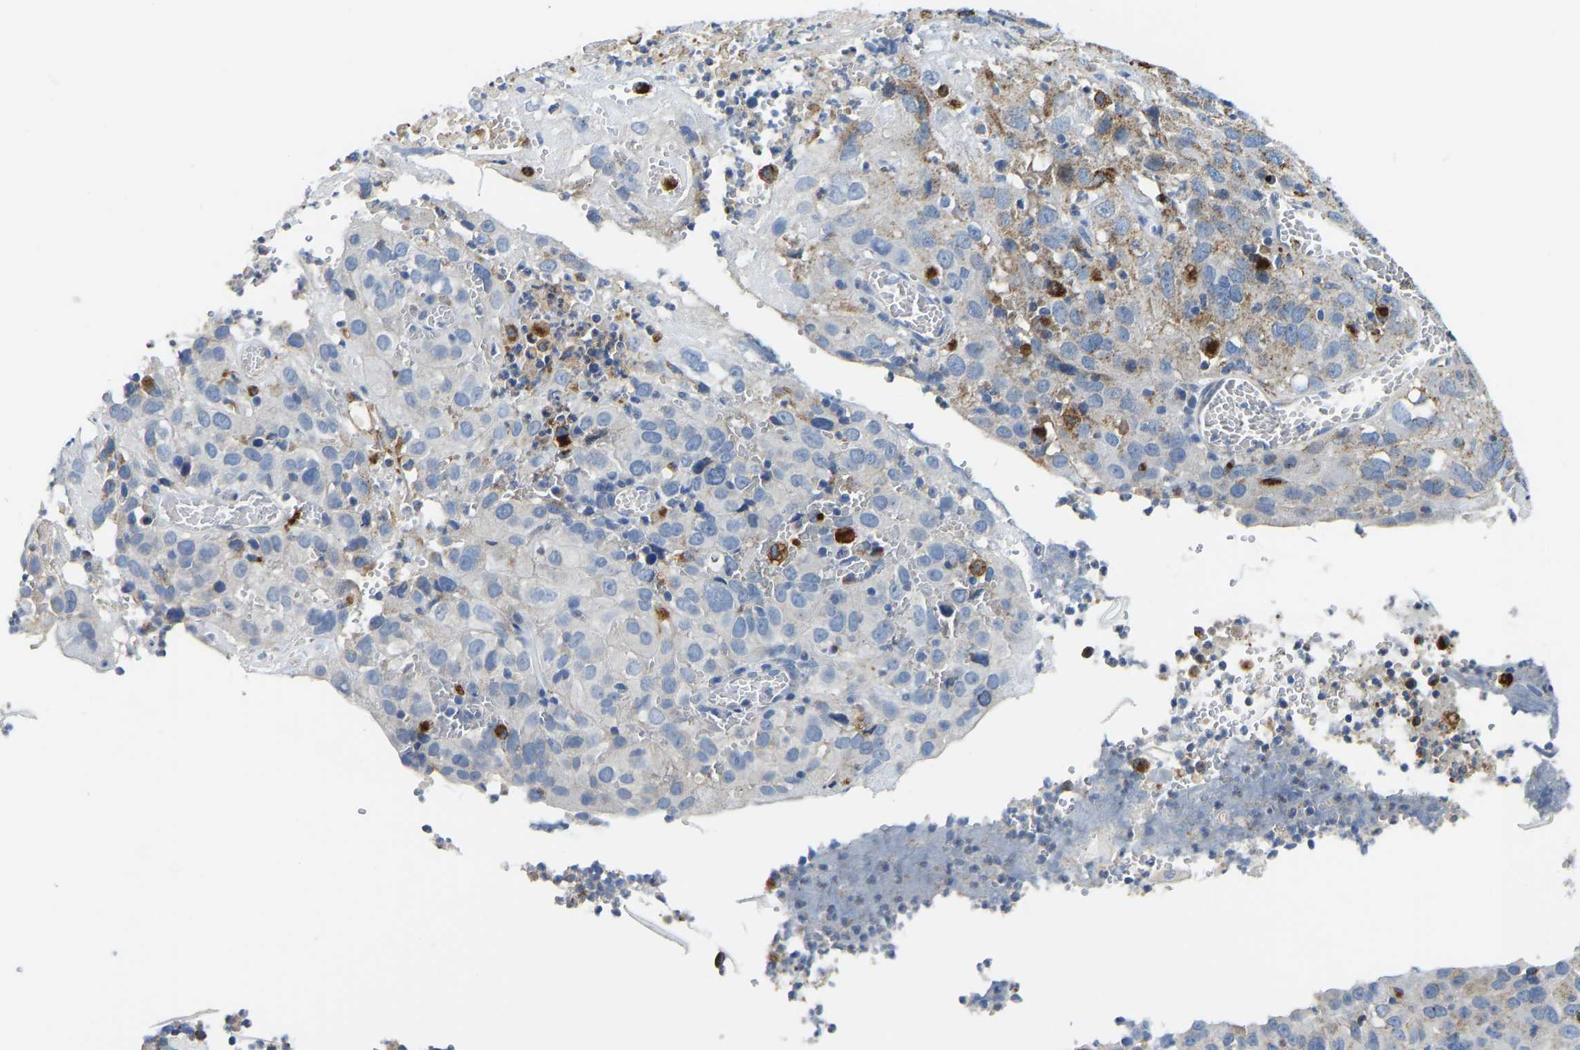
{"staining": {"intensity": "moderate", "quantity": "<25%", "location": "cytoplasmic/membranous"}, "tissue": "cervical cancer", "cell_type": "Tumor cells", "image_type": "cancer", "snomed": [{"axis": "morphology", "description": "Squamous cell carcinoma, NOS"}, {"axis": "topography", "description": "Cervix"}], "caption": "Moderate cytoplasmic/membranous expression for a protein is seen in approximately <25% of tumor cells of cervical cancer (squamous cell carcinoma) using immunohistochemistry.", "gene": "ATP6V1E1", "patient": {"sex": "female", "age": 32}}